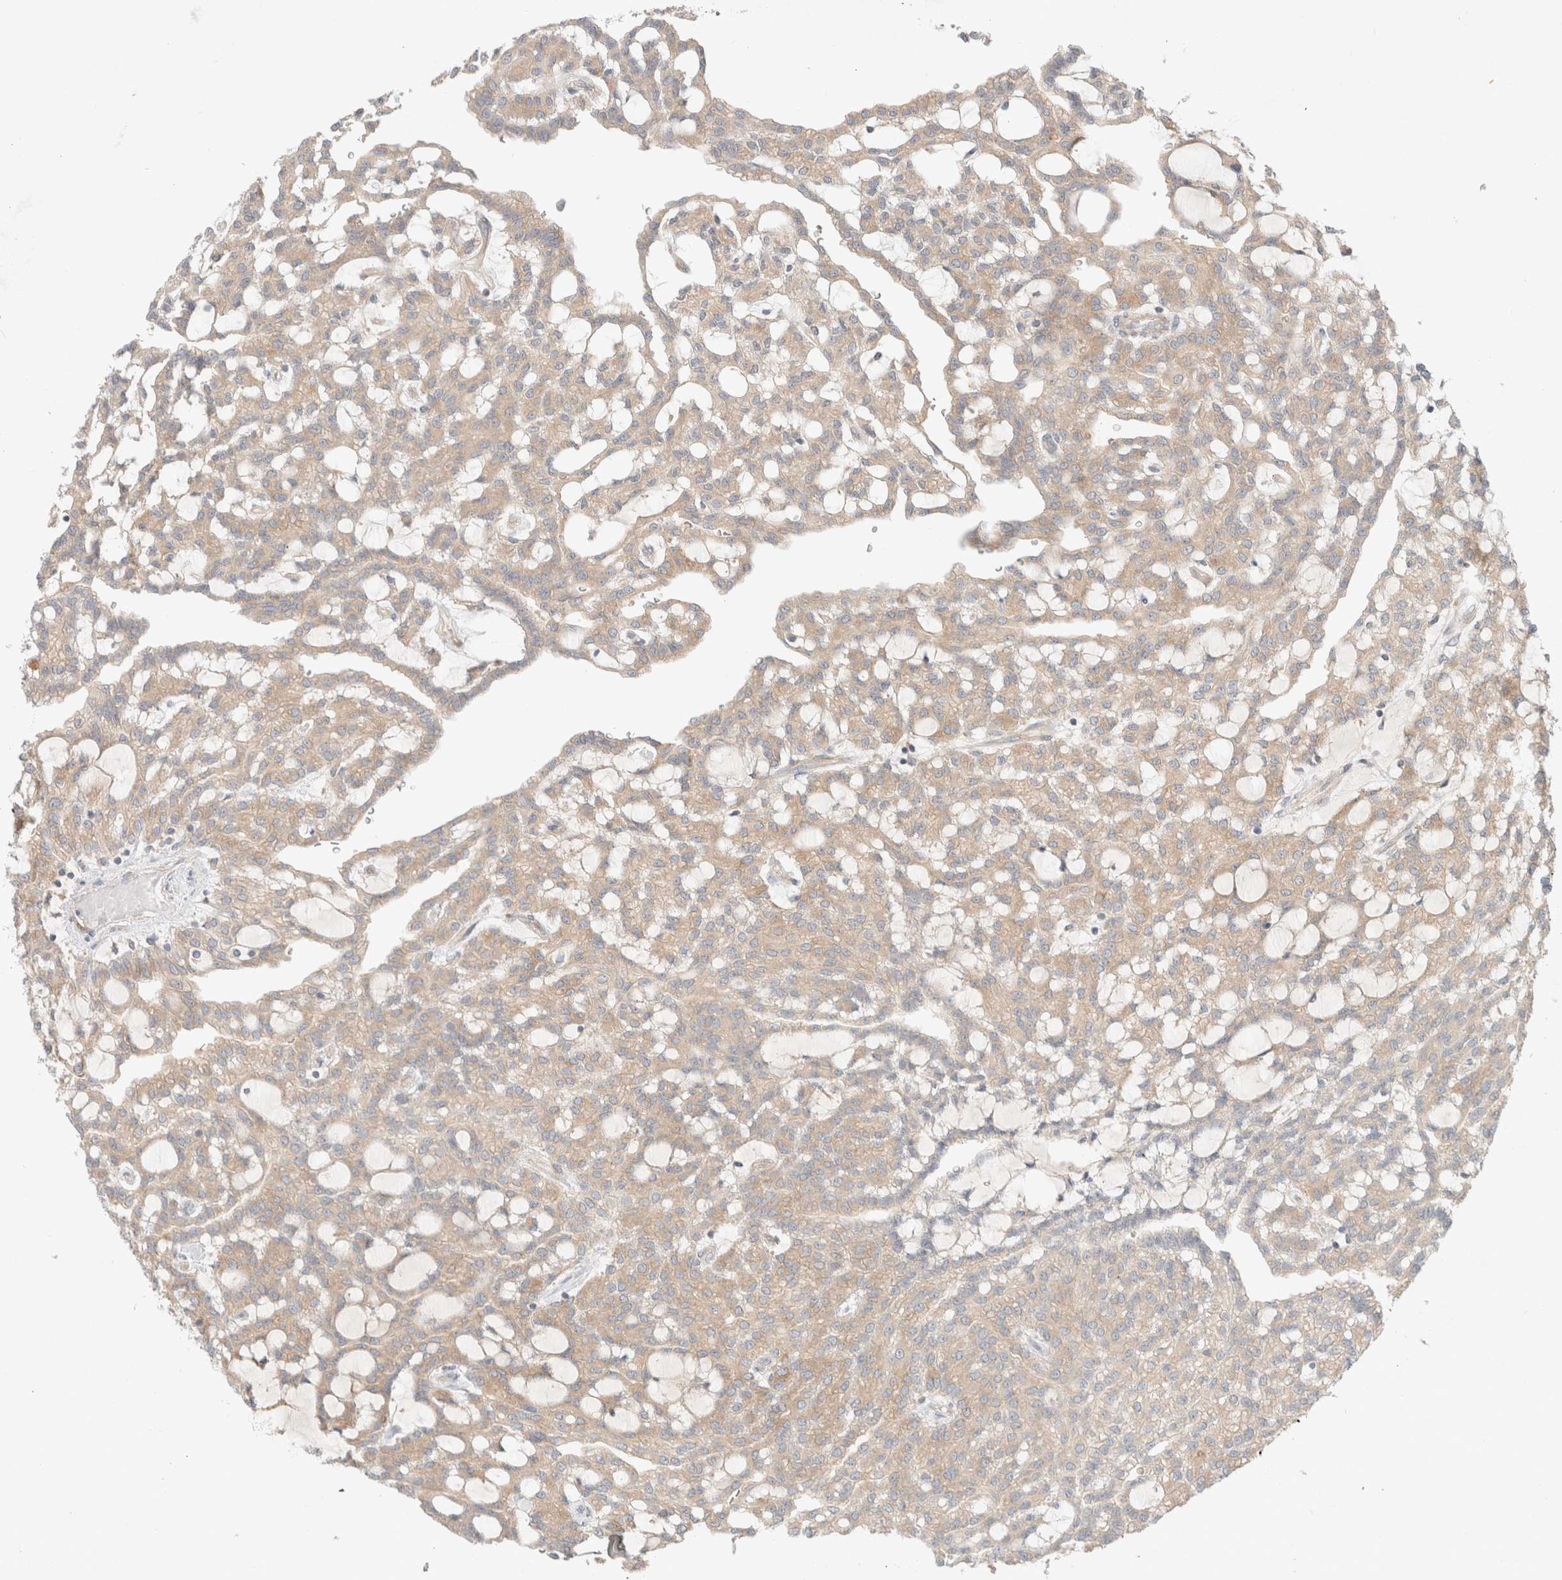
{"staining": {"intensity": "weak", "quantity": "<25%", "location": "cytoplasmic/membranous"}, "tissue": "renal cancer", "cell_type": "Tumor cells", "image_type": "cancer", "snomed": [{"axis": "morphology", "description": "Adenocarcinoma, NOS"}, {"axis": "topography", "description": "Kidney"}], "caption": "Tumor cells are negative for brown protein staining in renal cancer. (DAB immunohistochemistry visualized using brightfield microscopy, high magnification).", "gene": "MARK3", "patient": {"sex": "male", "age": 63}}